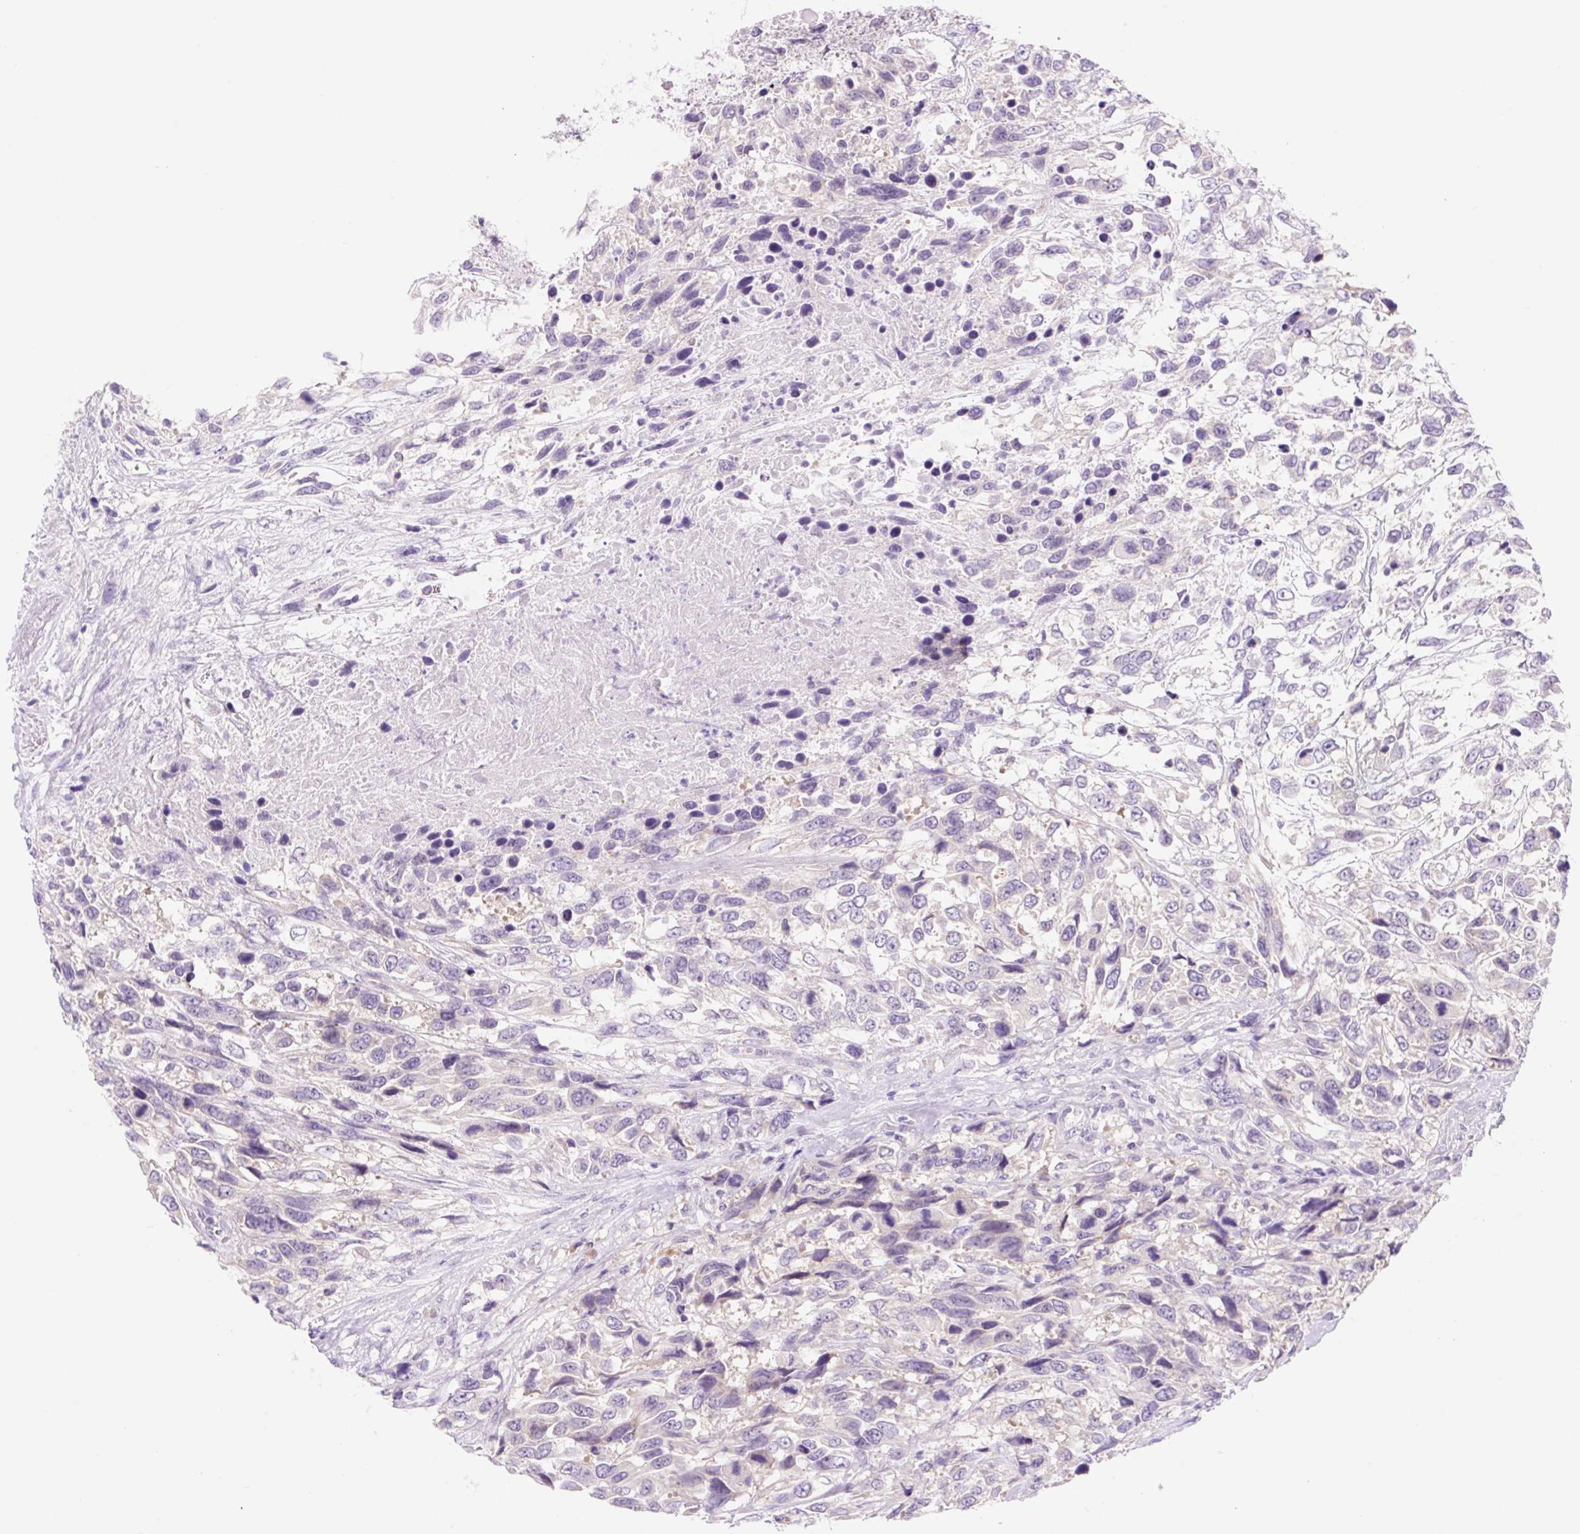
{"staining": {"intensity": "negative", "quantity": "none", "location": "none"}, "tissue": "urothelial cancer", "cell_type": "Tumor cells", "image_type": "cancer", "snomed": [{"axis": "morphology", "description": "Urothelial carcinoma, High grade"}, {"axis": "topography", "description": "Urinary bladder"}], "caption": "Image shows no significant protein staining in tumor cells of urothelial carcinoma (high-grade).", "gene": "CELF6", "patient": {"sex": "female", "age": 70}}